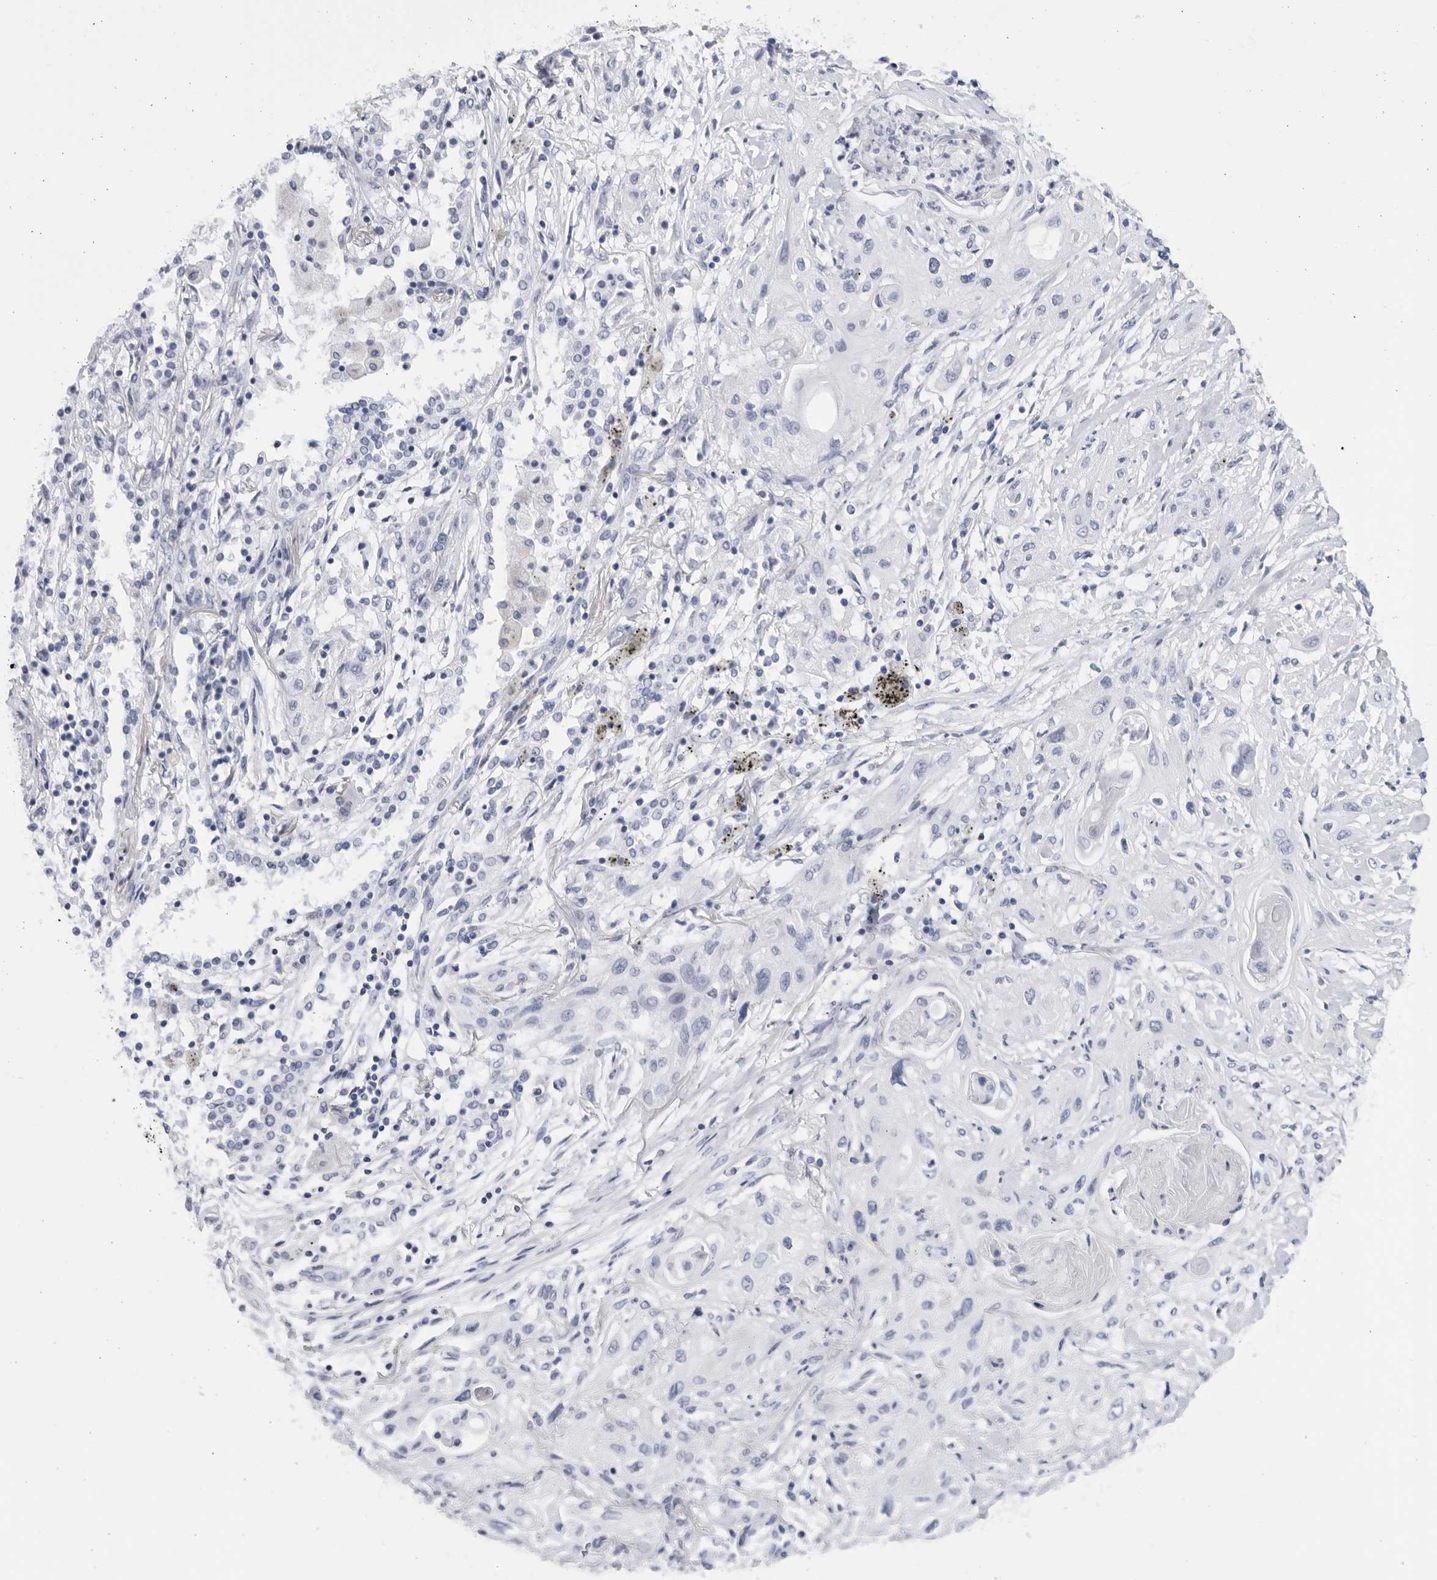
{"staining": {"intensity": "negative", "quantity": "none", "location": "none"}, "tissue": "lung cancer", "cell_type": "Tumor cells", "image_type": "cancer", "snomed": [{"axis": "morphology", "description": "Squamous cell carcinoma, NOS"}, {"axis": "topography", "description": "Lung"}], "caption": "This image is of lung cancer (squamous cell carcinoma) stained with immunohistochemistry (IHC) to label a protein in brown with the nuclei are counter-stained blue. There is no staining in tumor cells.", "gene": "CCDC181", "patient": {"sex": "female", "age": 47}}